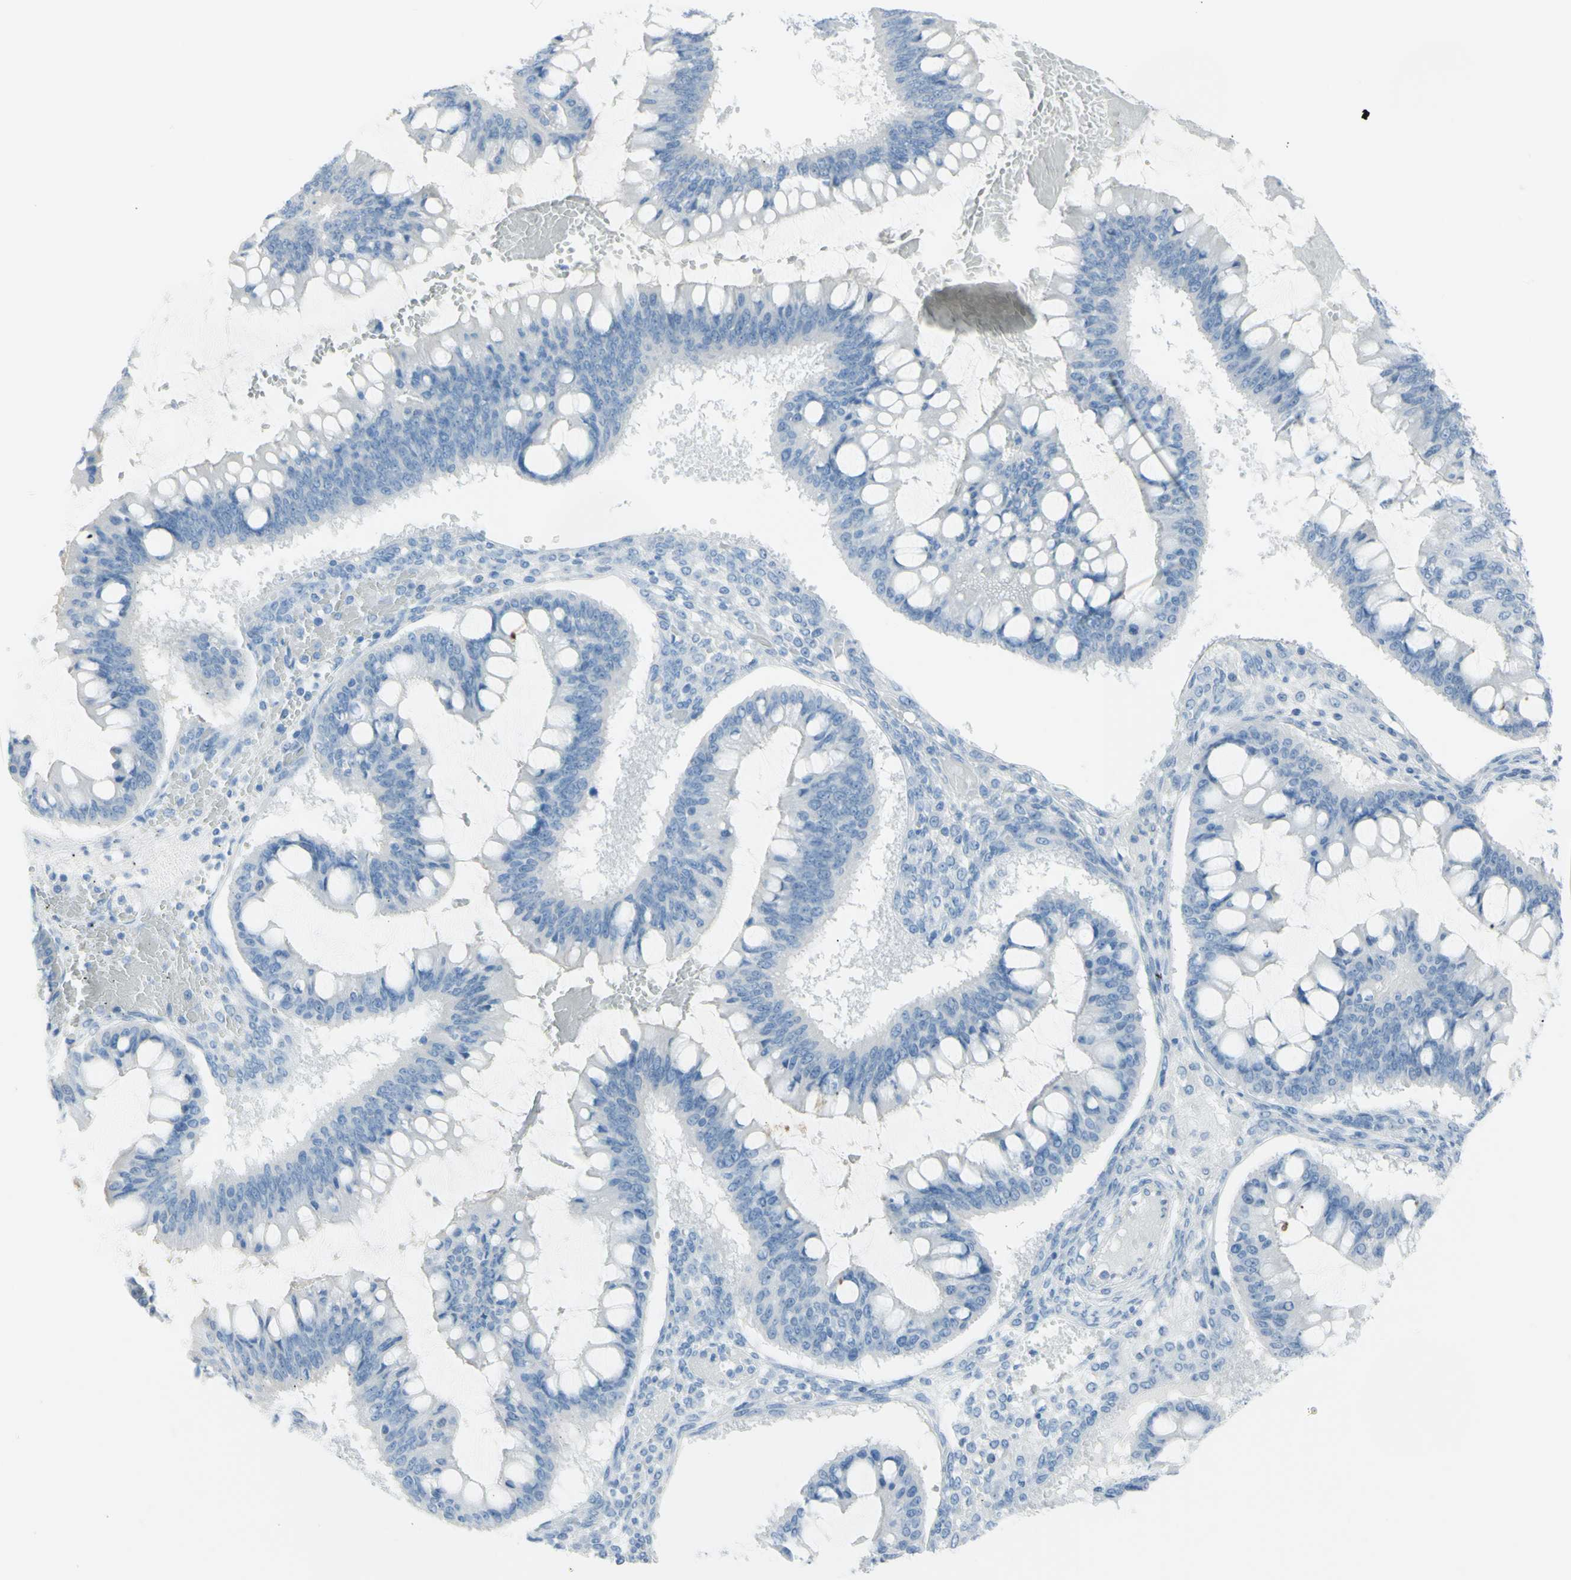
{"staining": {"intensity": "negative", "quantity": "none", "location": "none"}, "tissue": "ovarian cancer", "cell_type": "Tumor cells", "image_type": "cancer", "snomed": [{"axis": "morphology", "description": "Cystadenocarcinoma, mucinous, NOS"}, {"axis": "topography", "description": "Ovary"}], "caption": "Histopathology image shows no significant protein positivity in tumor cells of ovarian cancer (mucinous cystadenocarcinoma). Nuclei are stained in blue.", "gene": "TFPI2", "patient": {"sex": "female", "age": 73}}